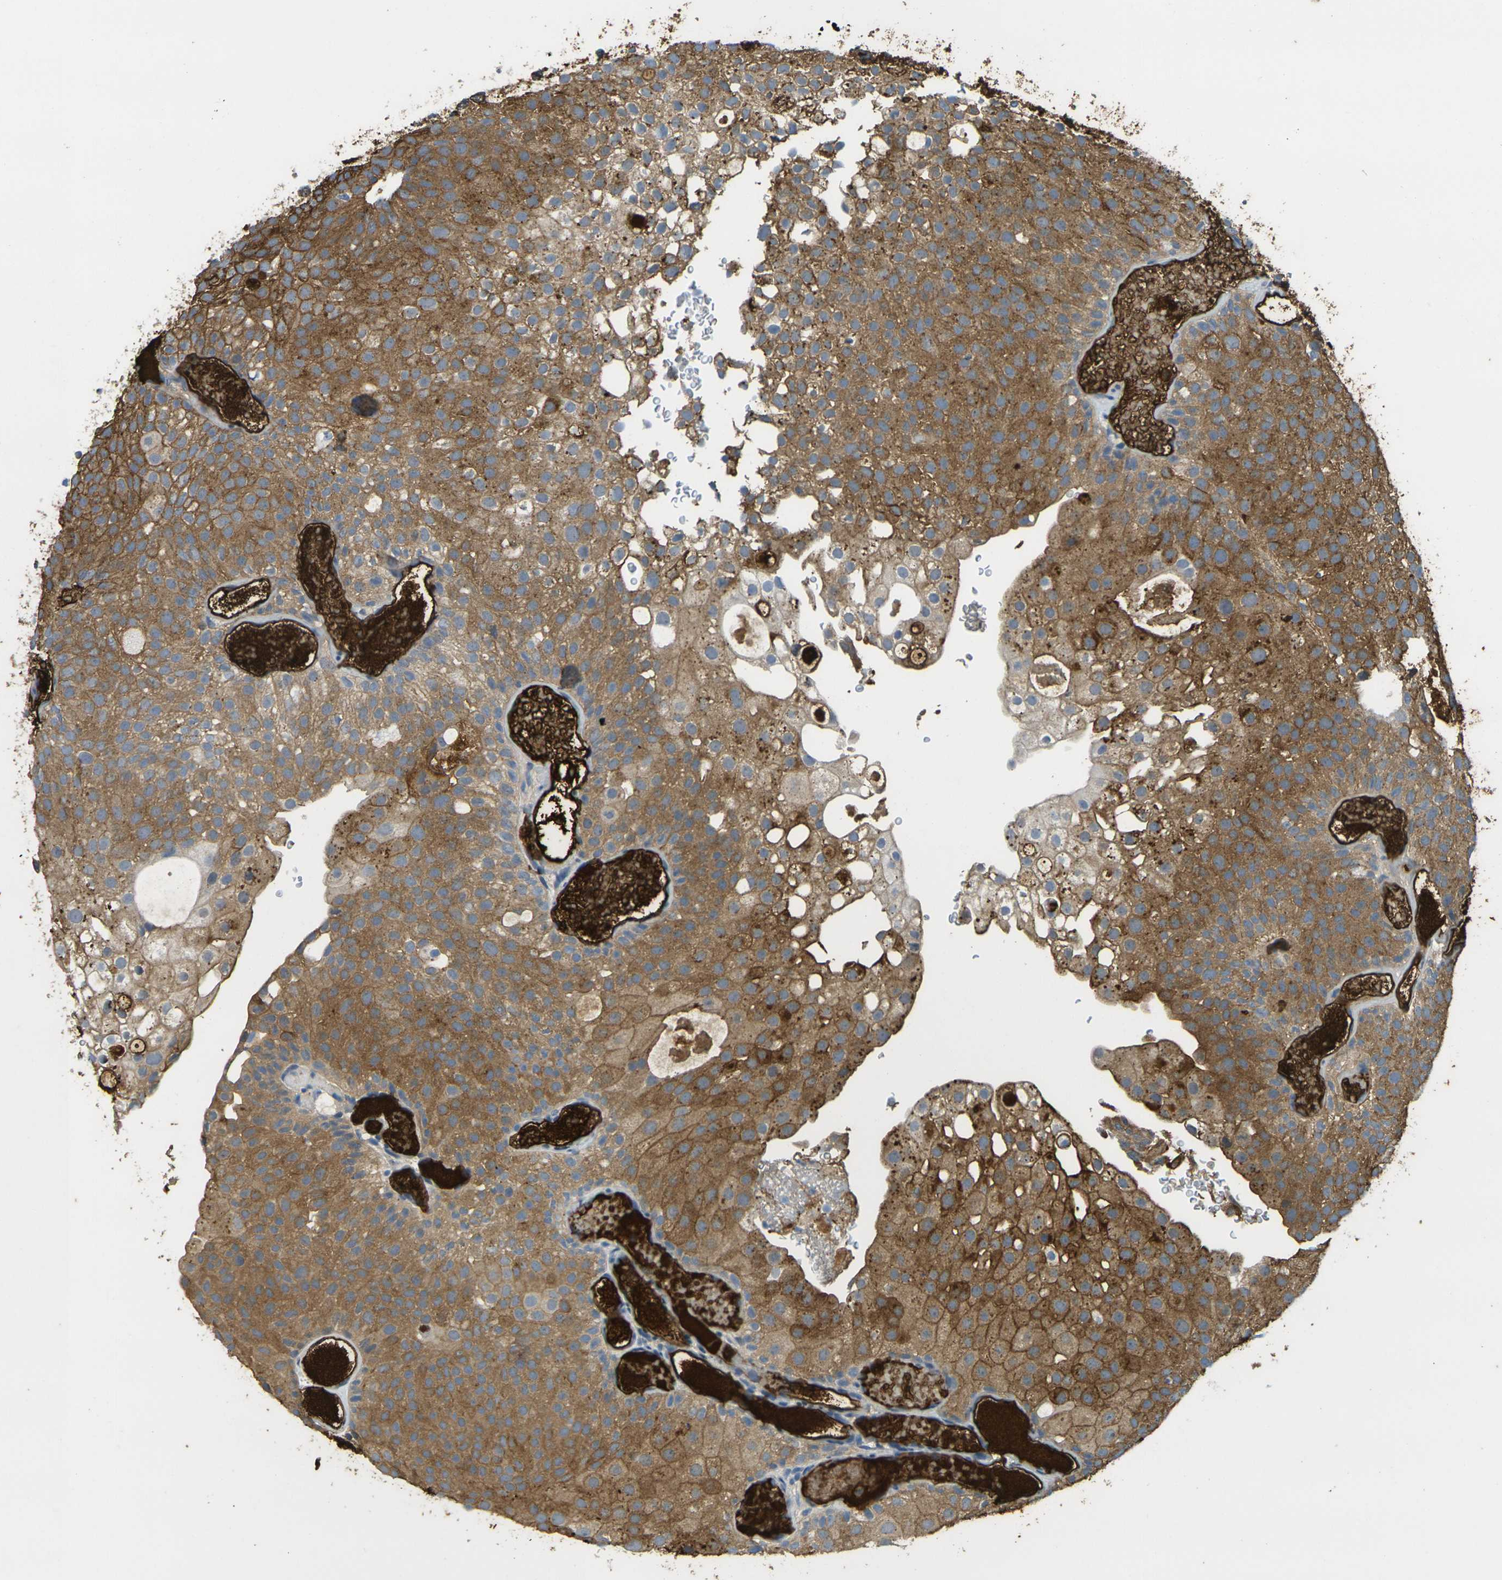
{"staining": {"intensity": "strong", "quantity": ">75%", "location": "cytoplasmic/membranous"}, "tissue": "urothelial cancer", "cell_type": "Tumor cells", "image_type": "cancer", "snomed": [{"axis": "morphology", "description": "Urothelial carcinoma, Low grade"}, {"axis": "topography", "description": "Urinary bladder"}], "caption": "Protein expression by immunohistochemistry shows strong cytoplasmic/membranous positivity in about >75% of tumor cells in urothelial cancer.", "gene": "PLCD1", "patient": {"sex": "male", "age": 78}}